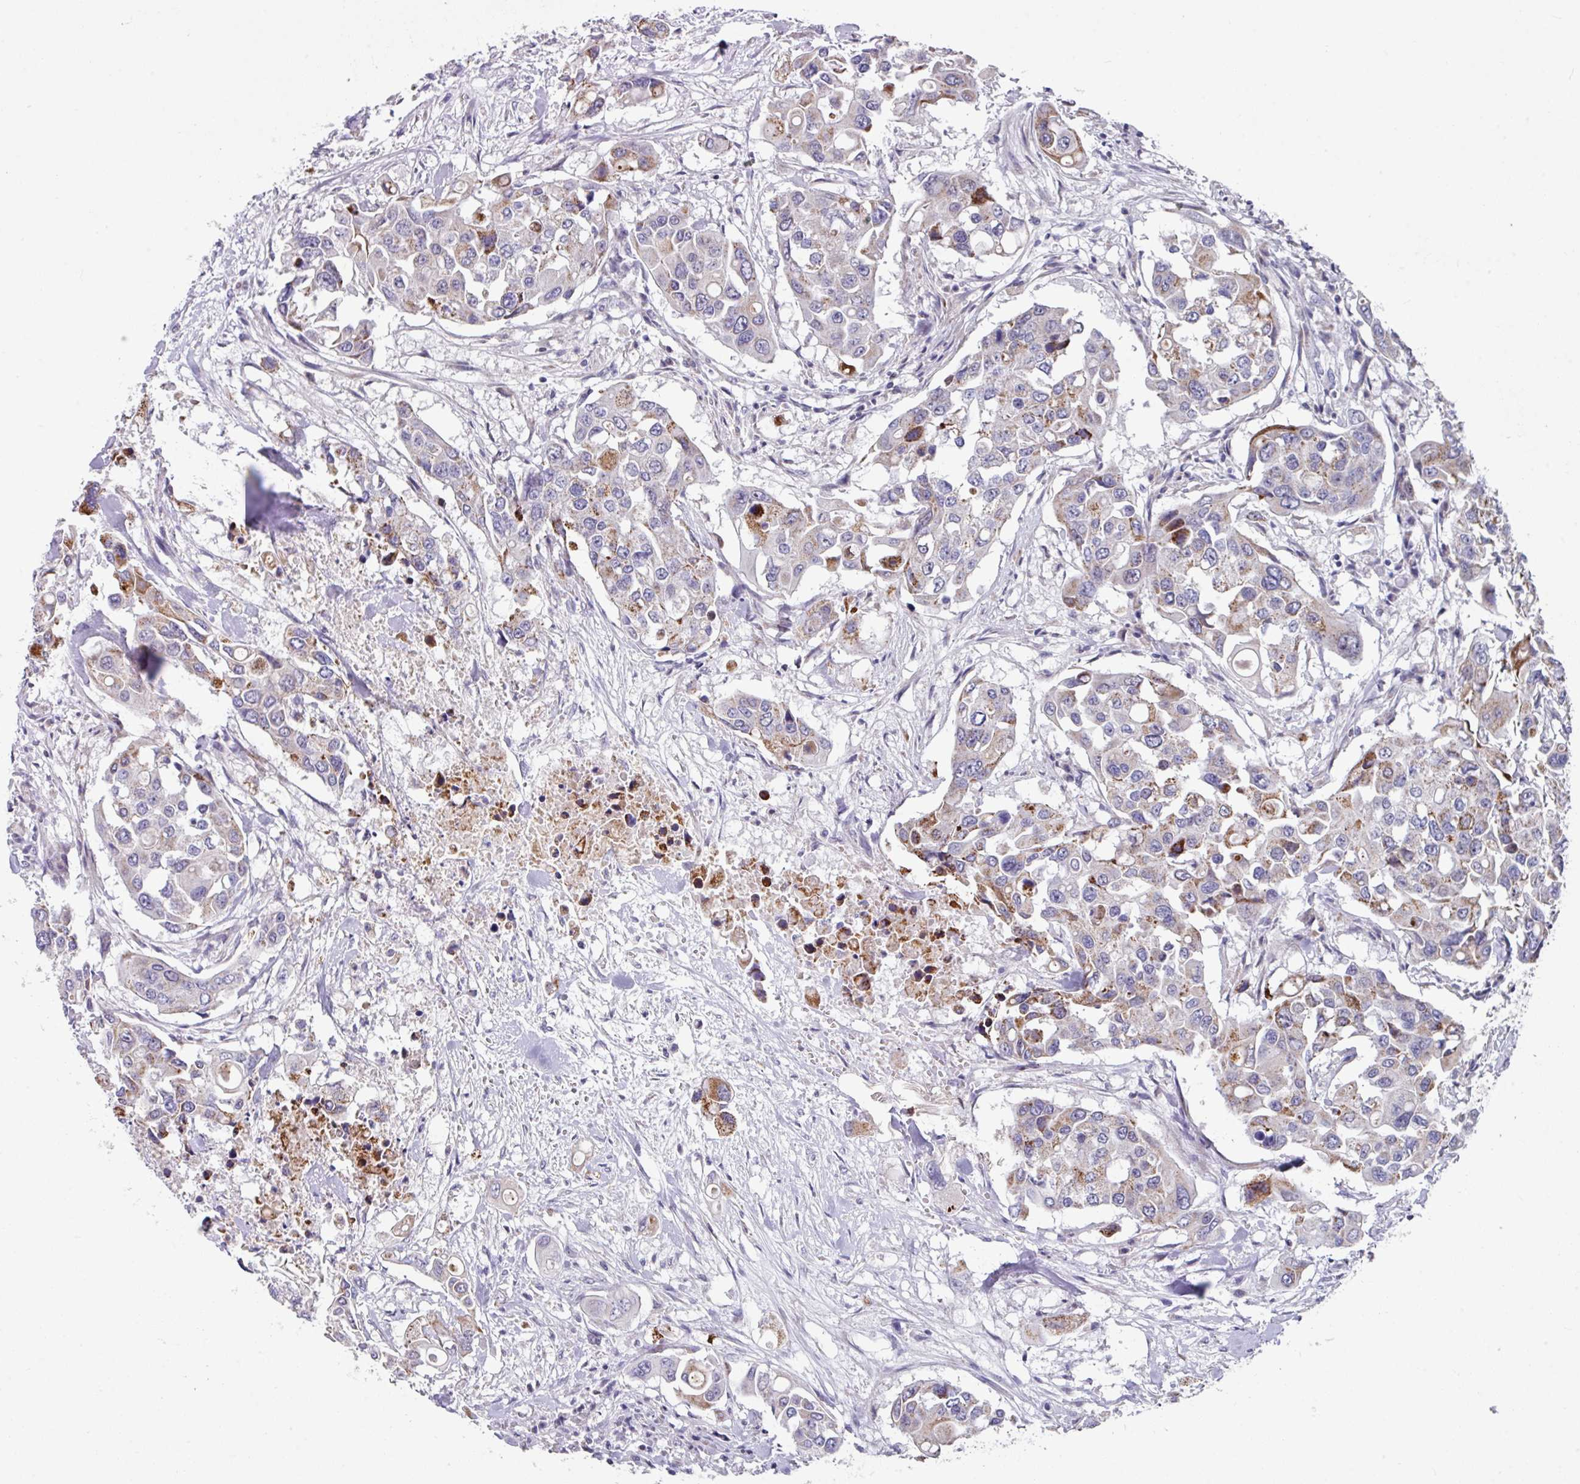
{"staining": {"intensity": "moderate", "quantity": "<25%", "location": "cytoplasmic/membranous"}, "tissue": "colorectal cancer", "cell_type": "Tumor cells", "image_type": "cancer", "snomed": [{"axis": "morphology", "description": "Adenocarcinoma, NOS"}, {"axis": "topography", "description": "Colon"}], "caption": "Brown immunohistochemical staining in colorectal adenocarcinoma displays moderate cytoplasmic/membranous staining in approximately <25% of tumor cells.", "gene": "CBX7", "patient": {"sex": "male", "age": 77}}